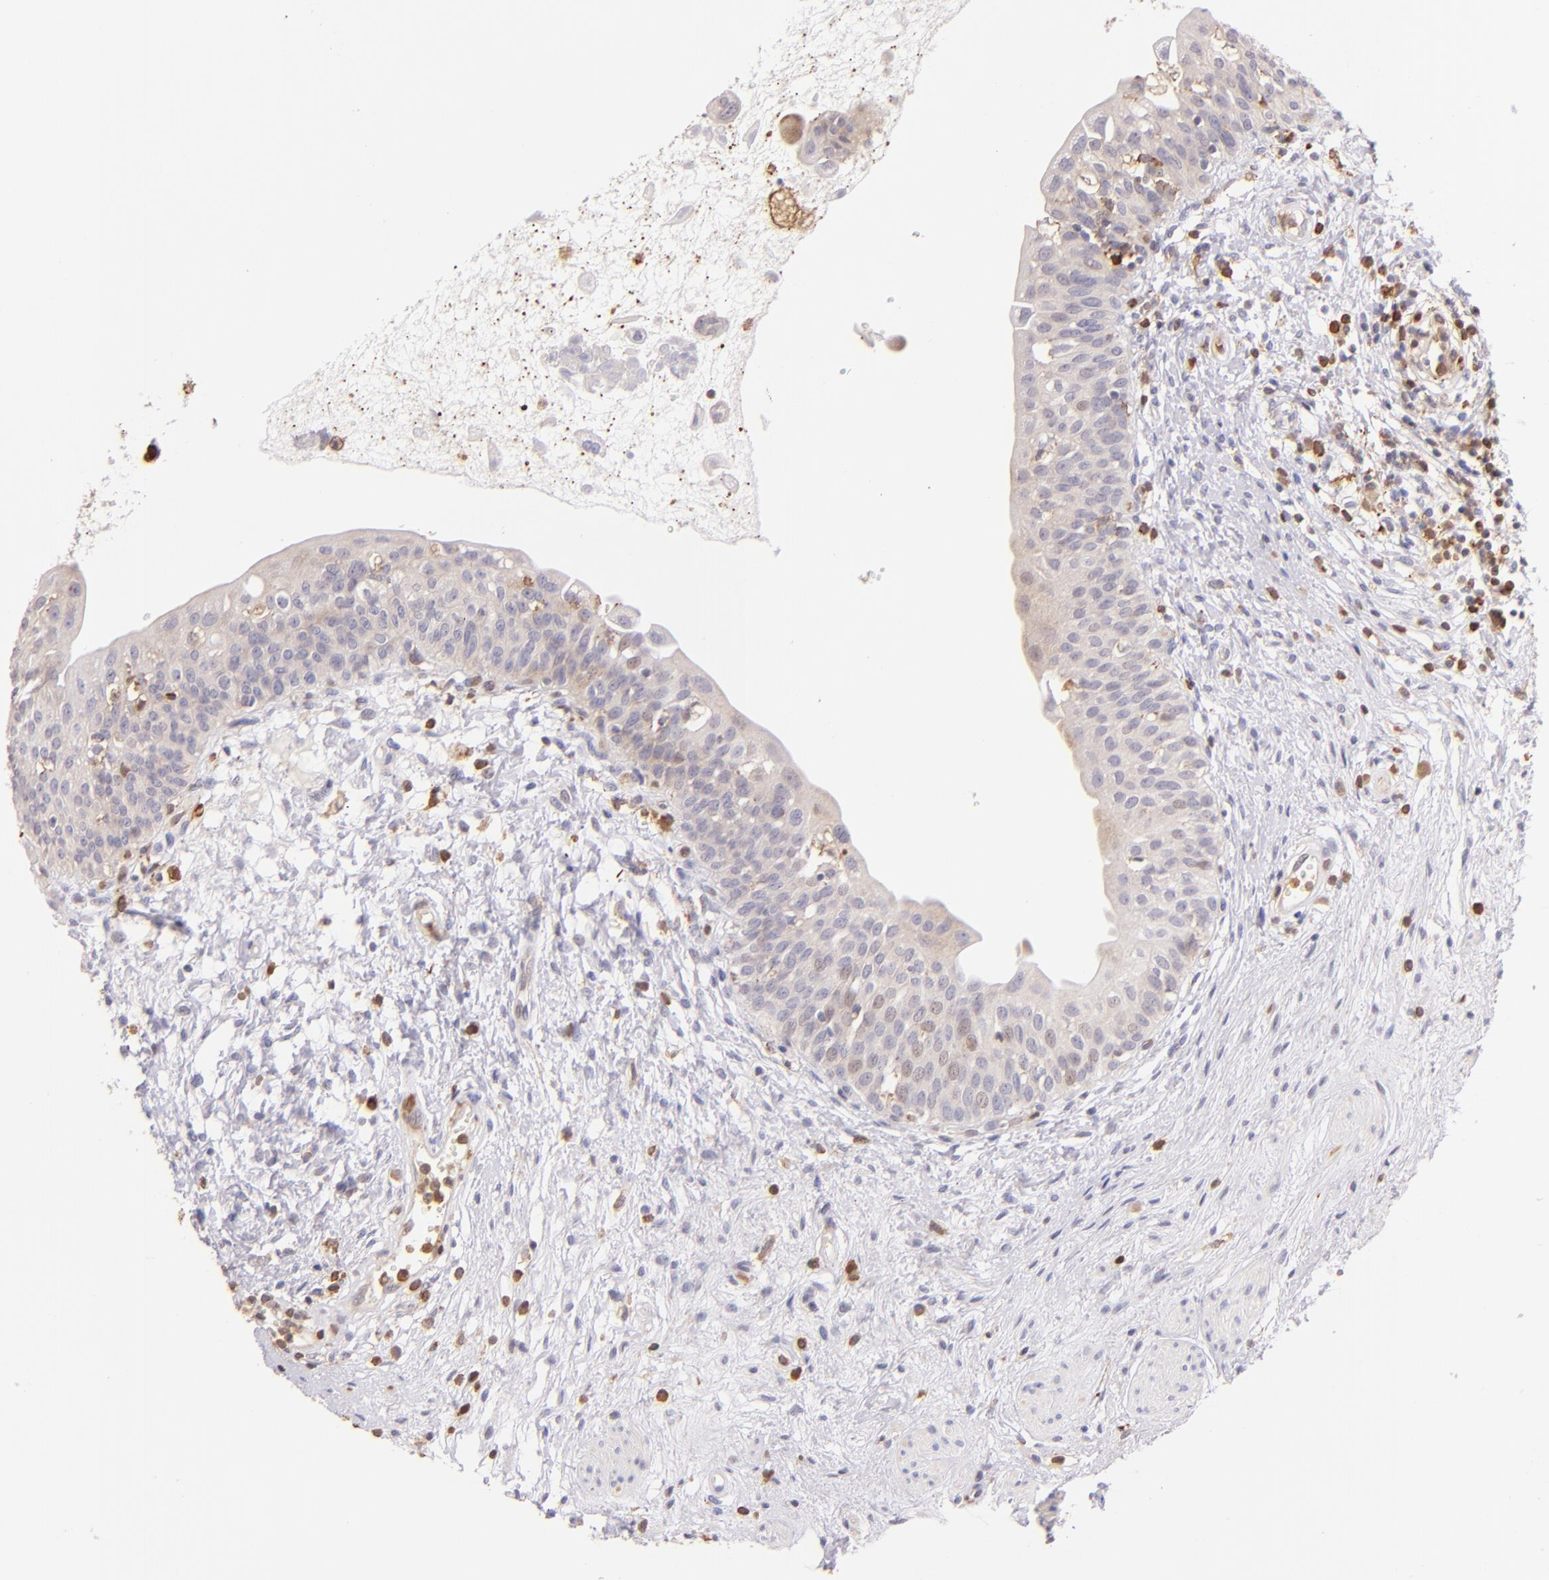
{"staining": {"intensity": "weak", "quantity": ">75%", "location": "cytoplasmic/membranous"}, "tissue": "urinary bladder", "cell_type": "Urothelial cells", "image_type": "normal", "snomed": [{"axis": "morphology", "description": "Normal tissue, NOS"}, {"axis": "topography", "description": "Urinary bladder"}], "caption": "A brown stain labels weak cytoplasmic/membranous positivity of a protein in urothelial cells of unremarkable urinary bladder. The staining was performed using DAB, with brown indicating positive protein expression. Nuclei are stained blue with hematoxylin.", "gene": "BTK", "patient": {"sex": "female", "age": 55}}